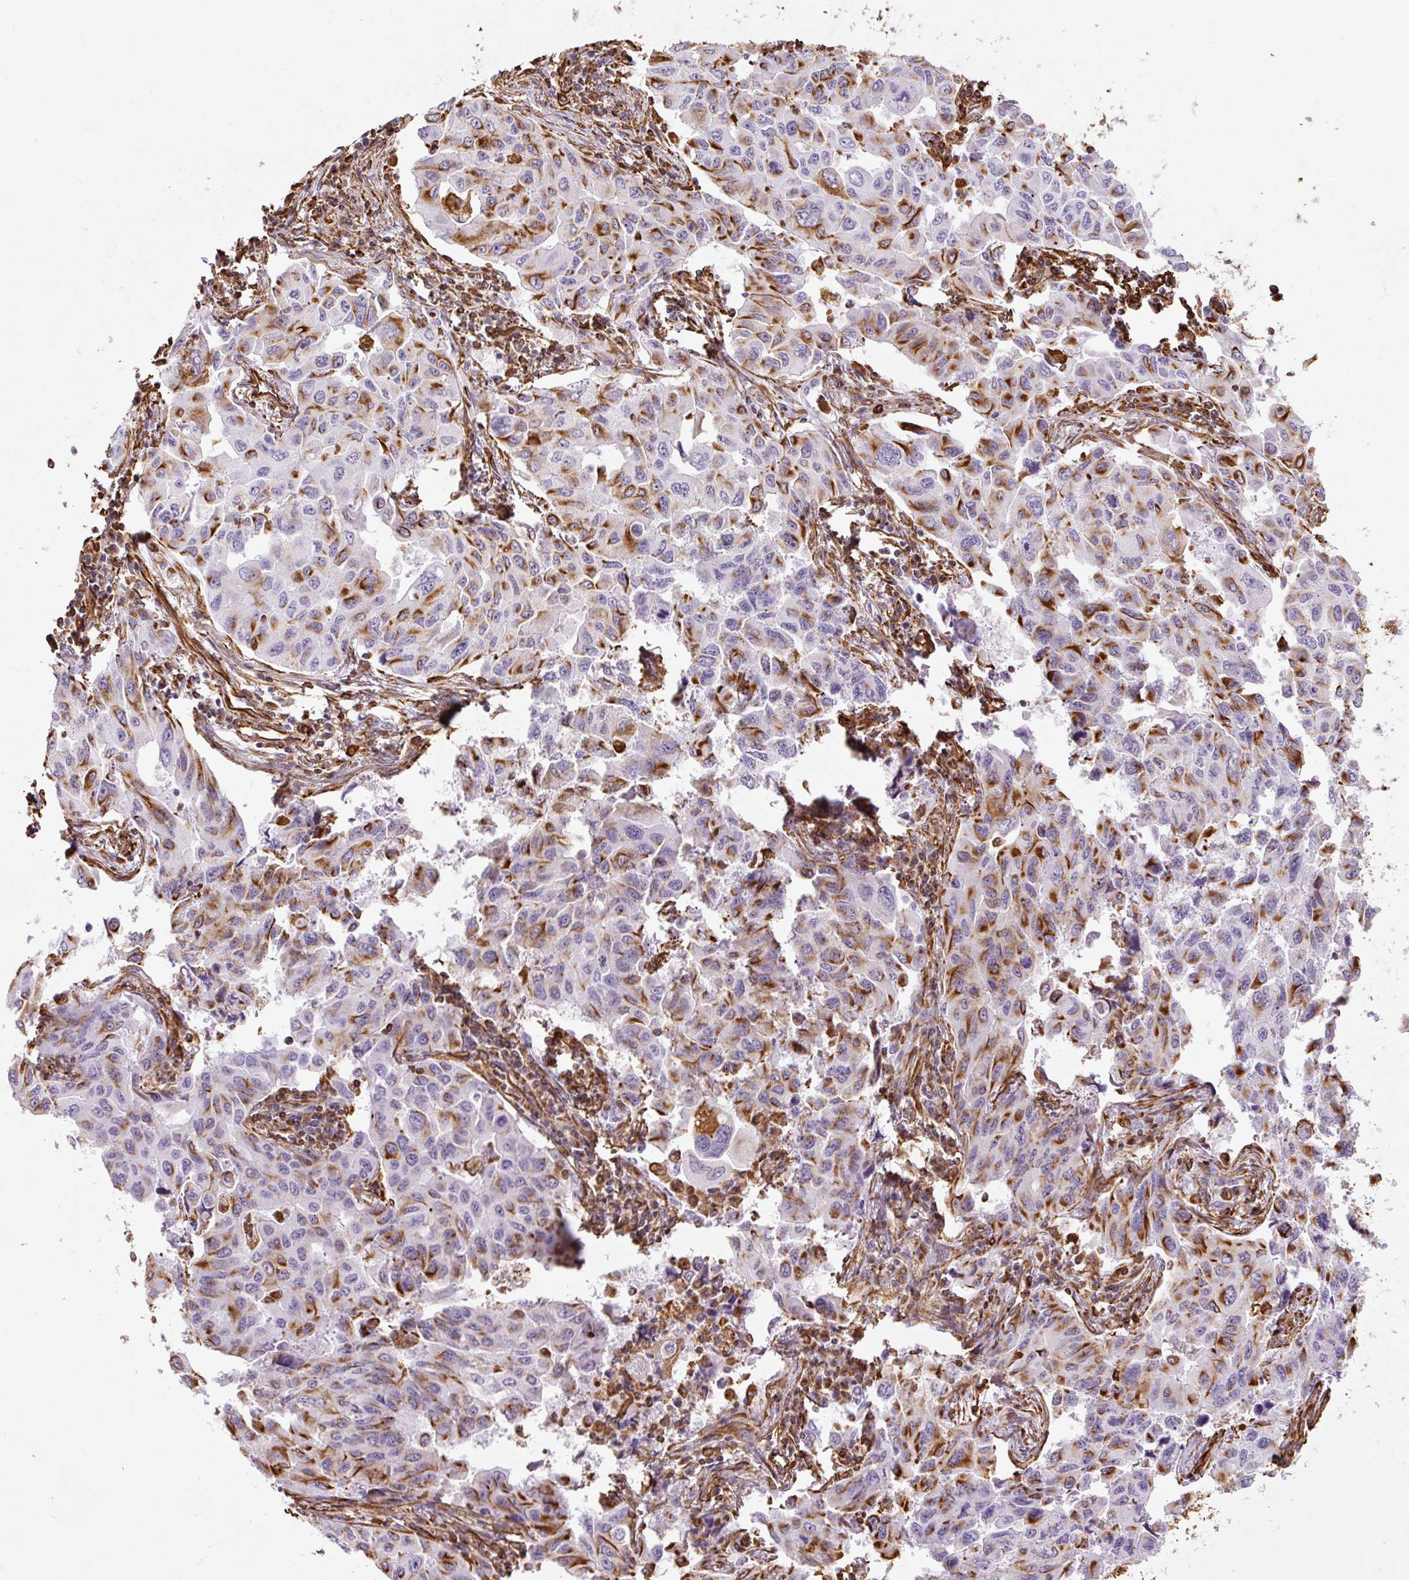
{"staining": {"intensity": "moderate", "quantity": "25%-75%", "location": "cytoplasmic/membranous"}, "tissue": "lung cancer", "cell_type": "Tumor cells", "image_type": "cancer", "snomed": [{"axis": "morphology", "description": "Adenocarcinoma, NOS"}, {"axis": "topography", "description": "Lung"}], "caption": "Immunohistochemical staining of human lung adenocarcinoma exhibits medium levels of moderate cytoplasmic/membranous expression in approximately 25%-75% of tumor cells. (Brightfield microscopy of DAB IHC at high magnification).", "gene": "VIM", "patient": {"sex": "male", "age": 64}}